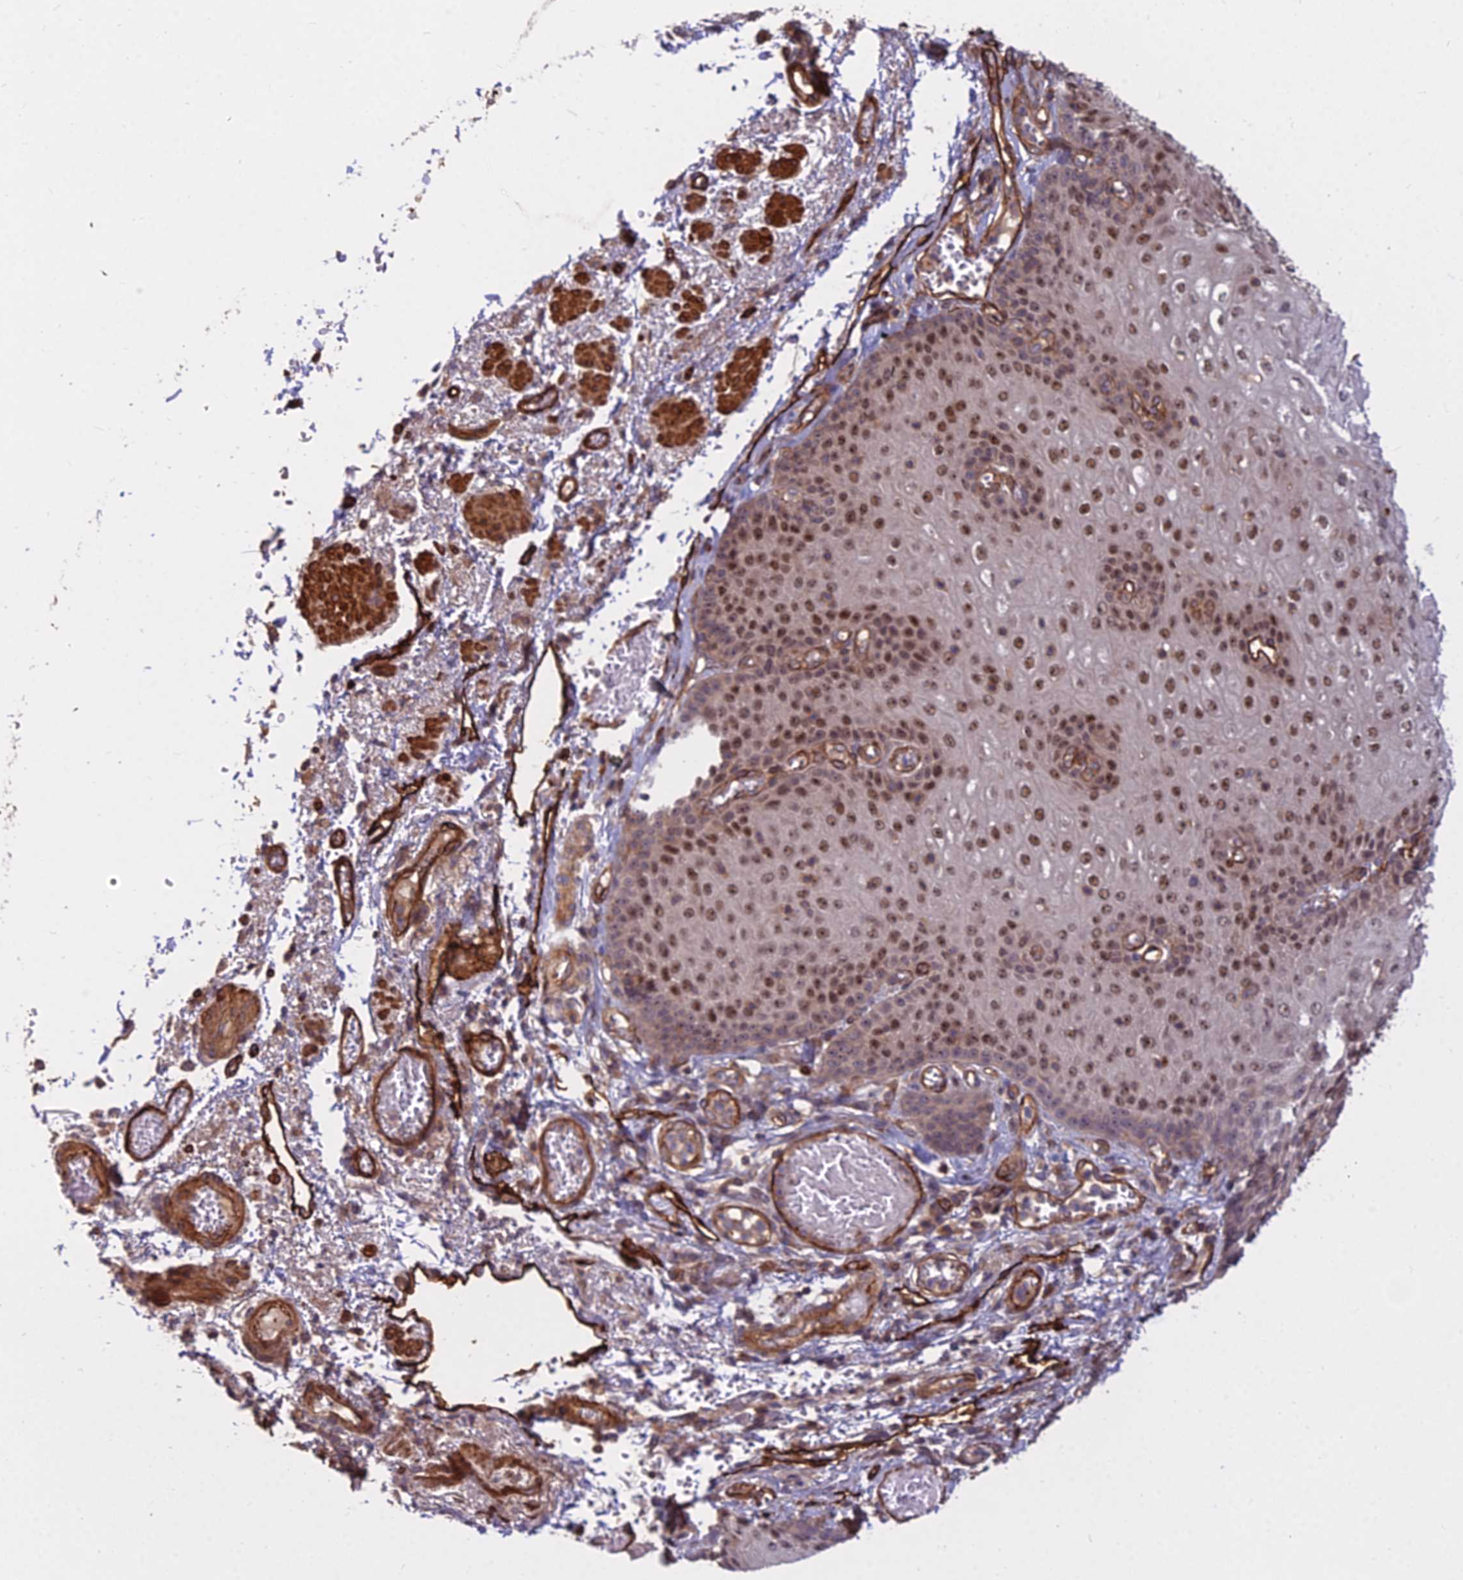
{"staining": {"intensity": "strong", "quantity": "25%-75%", "location": "nuclear"}, "tissue": "esophagus", "cell_type": "Squamous epithelial cells", "image_type": "normal", "snomed": [{"axis": "morphology", "description": "Normal tissue, NOS"}, {"axis": "topography", "description": "Esophagus"}], "caption": "Immunohistochemical staining of normal esophagus displays strong nuclear protein expression in about 25%-75% of squamous epithelial cells.", "gene": "TCEA3", "patient": {"sex": "male", "age": 81}}